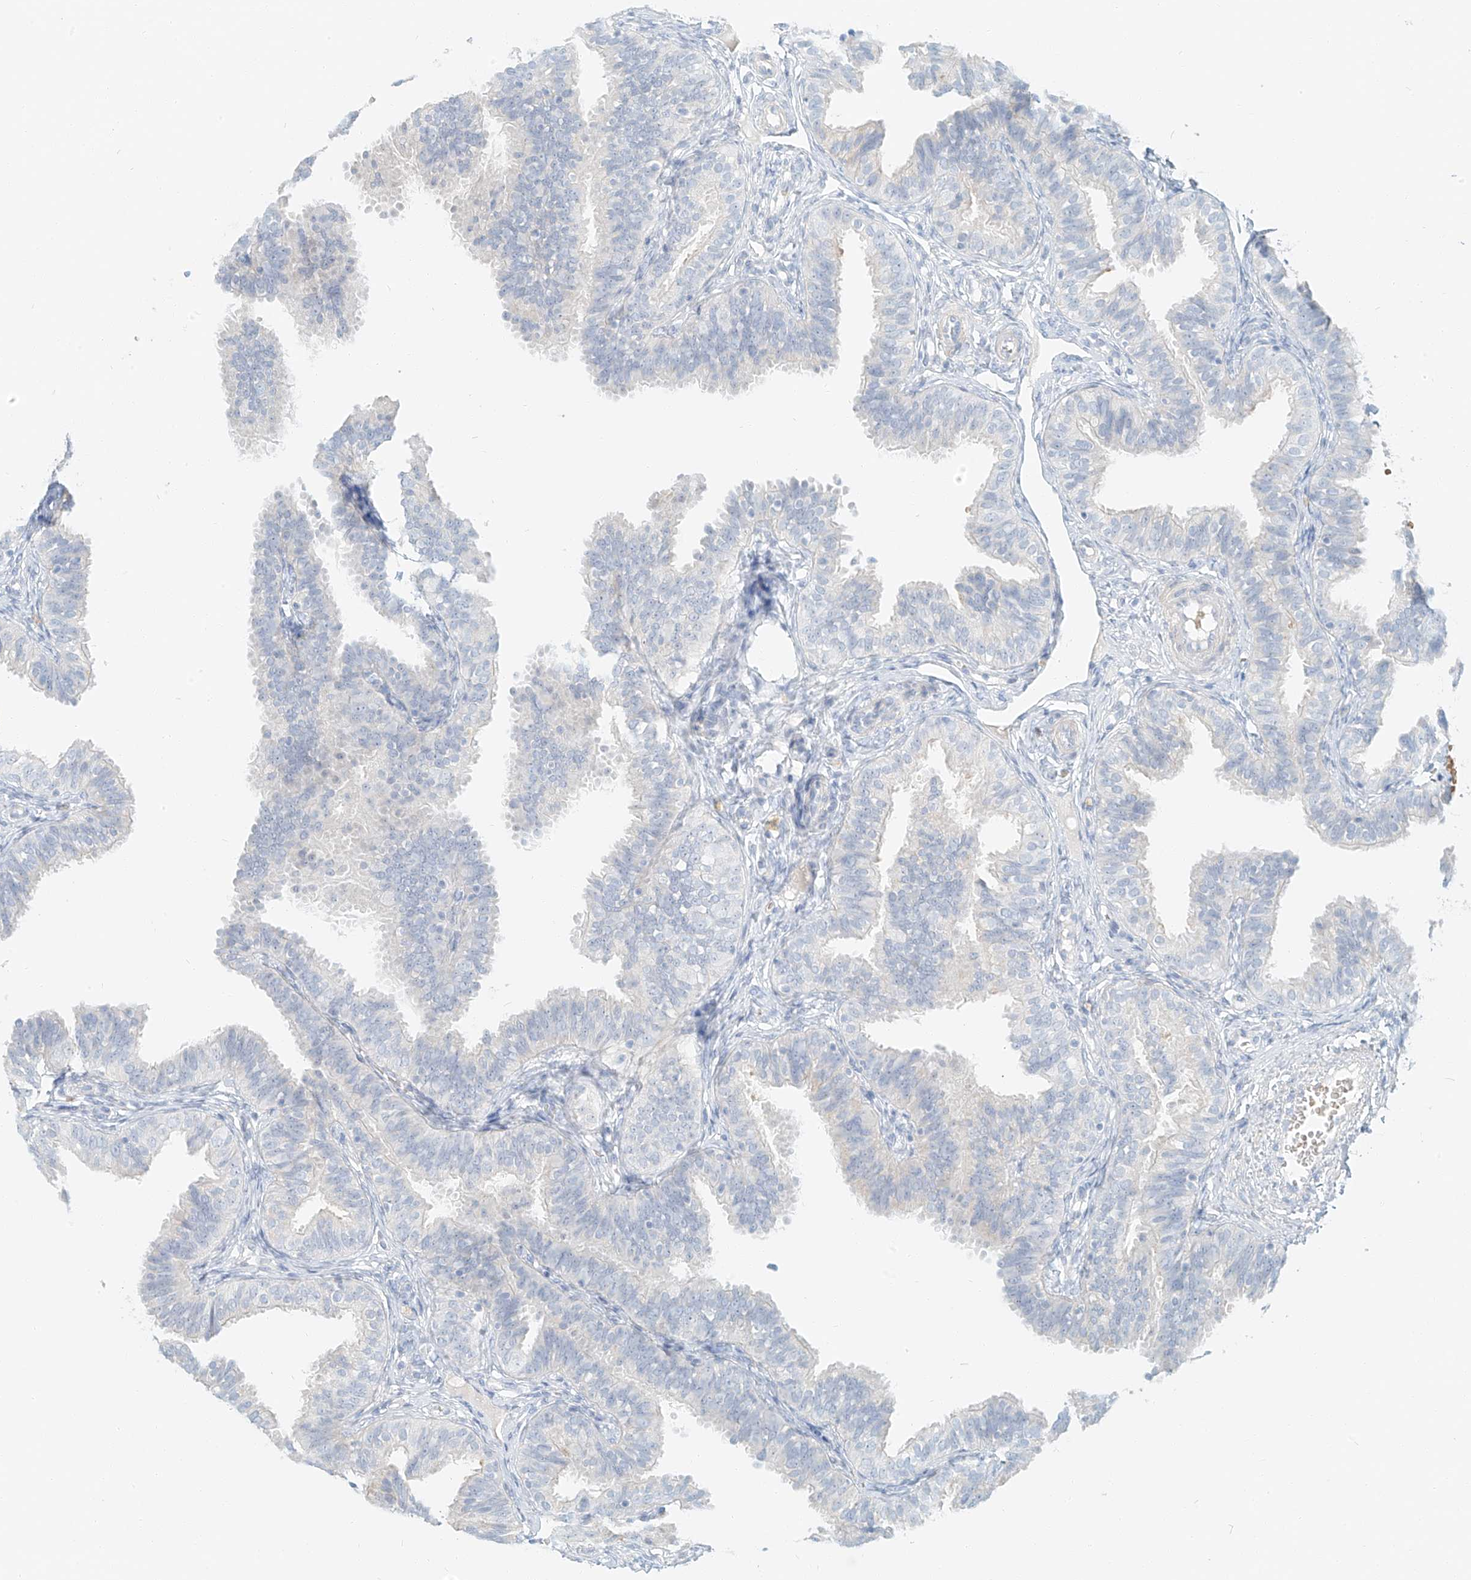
{"staining": {"intensity": "negative", "quantity": "none", "location": "none"}, "tissue": "fallopian tube", "cell_type": "Glandular cells", "image_type": "normal", "snomed": [{"axis": "morphology", "description": "Normal tissue, NOS"}, {"axis": "topography", "description": "Fallopian tube"}], "caption": "Immunohistochemistry image of unremarkable fallopian tube: human fallopian tube stained with DAB (3,3'-diaminobenzidine) reveals no significant protein staining in glandular cells. (DAB (3,3'-diaminobenzidine) immunohistochemistry (IHC), high magnification).", "gene": "PGC", "patient": {"sex": "female", "age": 35}}